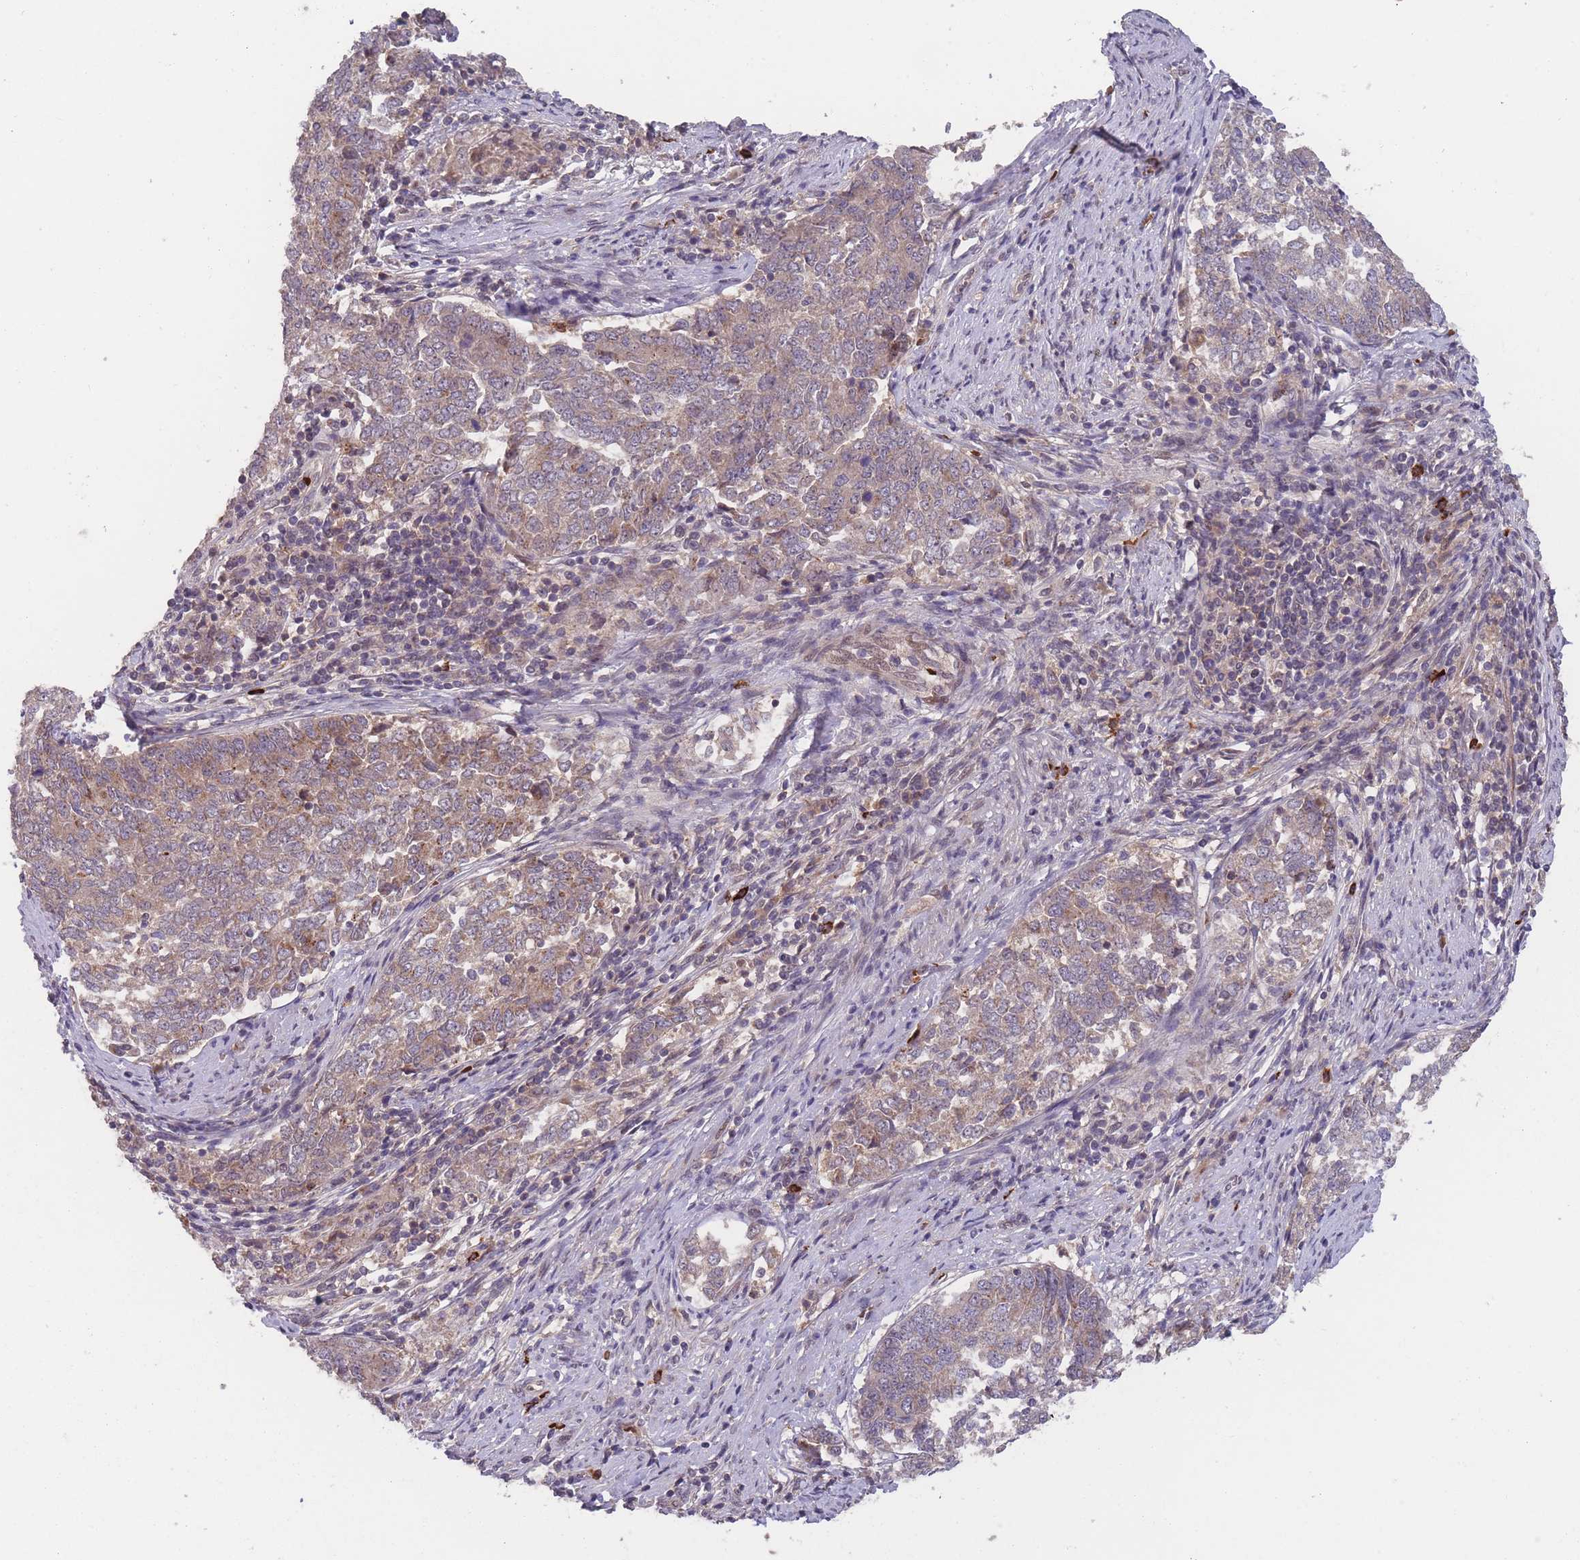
{"staining": {"intensity": "weak", "quantity": "25%-75%", "location": "cytoplasmic/membranous"}, "tissue": "endometrial cancer", "cell_type": "Tumor cells", "image_type": "cancer", "snomed": [{"axis": "morphology", "description": "Adenocarcinoma, NOS"}, {"axis": "topography", "description": "Endometrium"}], "caption": "Immunohistochemistry photomicrograph of neoplastic tissue: endometrial adenocarcinoma stained using IHC shows low levels of weak protein expression localized specifically in the cytoplasmic/membranous of tumor cells, appearing as a cytoplasmic/membranous brown color.", "gene": "SECTM1", "patient": {"sex": "female", "age": 80}}